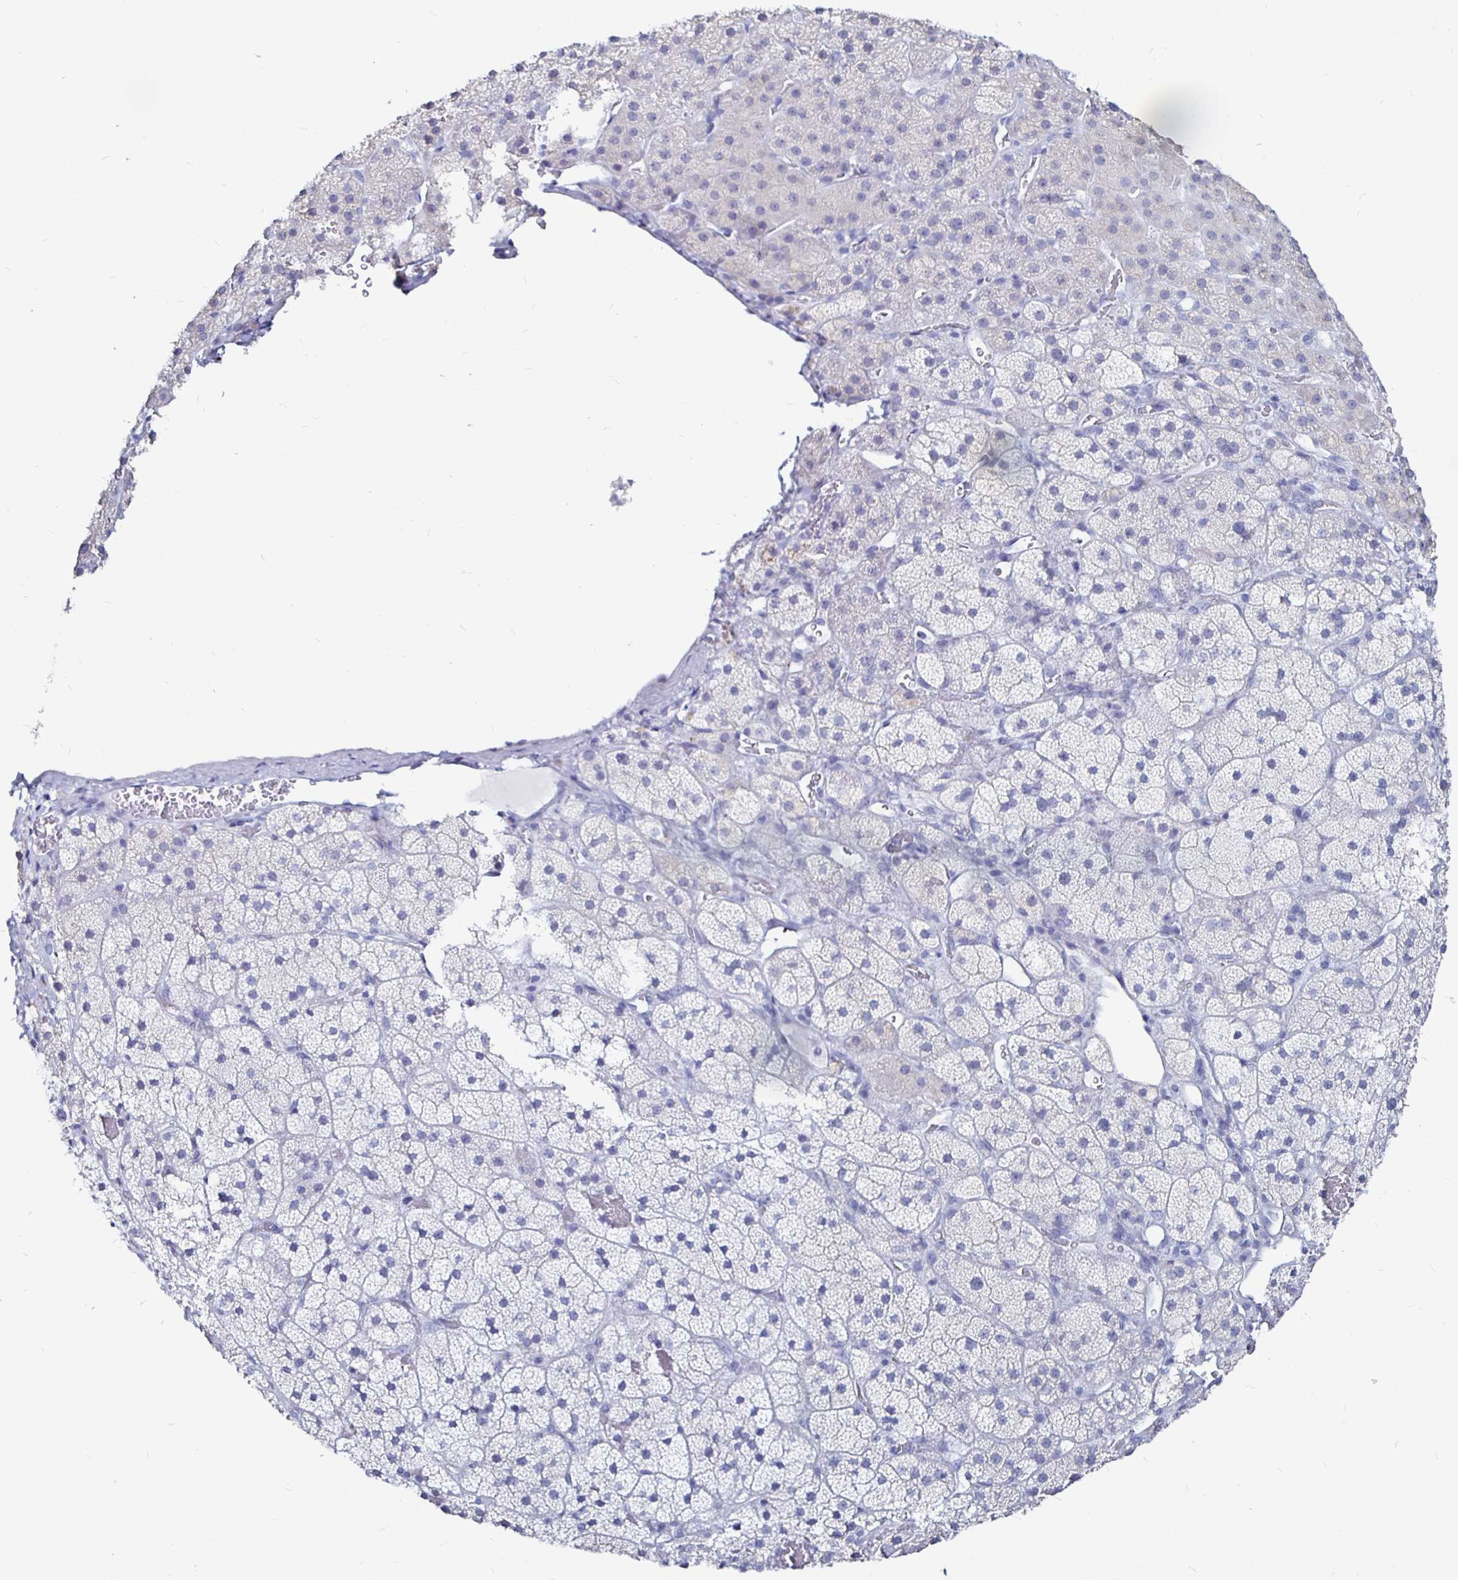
{"staining": {"intensity": "negative", "quantity": "none", "location": "none"}, "tissue": "adrenal gland", "cell_type": "Glandular cells", "image_type": "normal", "snomed": [{"axis": "morphology", "description": "Normal tissue, NOS"}, {"axis": "topography", "description": "Adrenal gland"}], "caption": "The histopathology image exhibits no staining of glandular cells in unremarkable adrenal gland.", "gene": "LUZP4", "patient": {"sex": "male", "age": 57}}